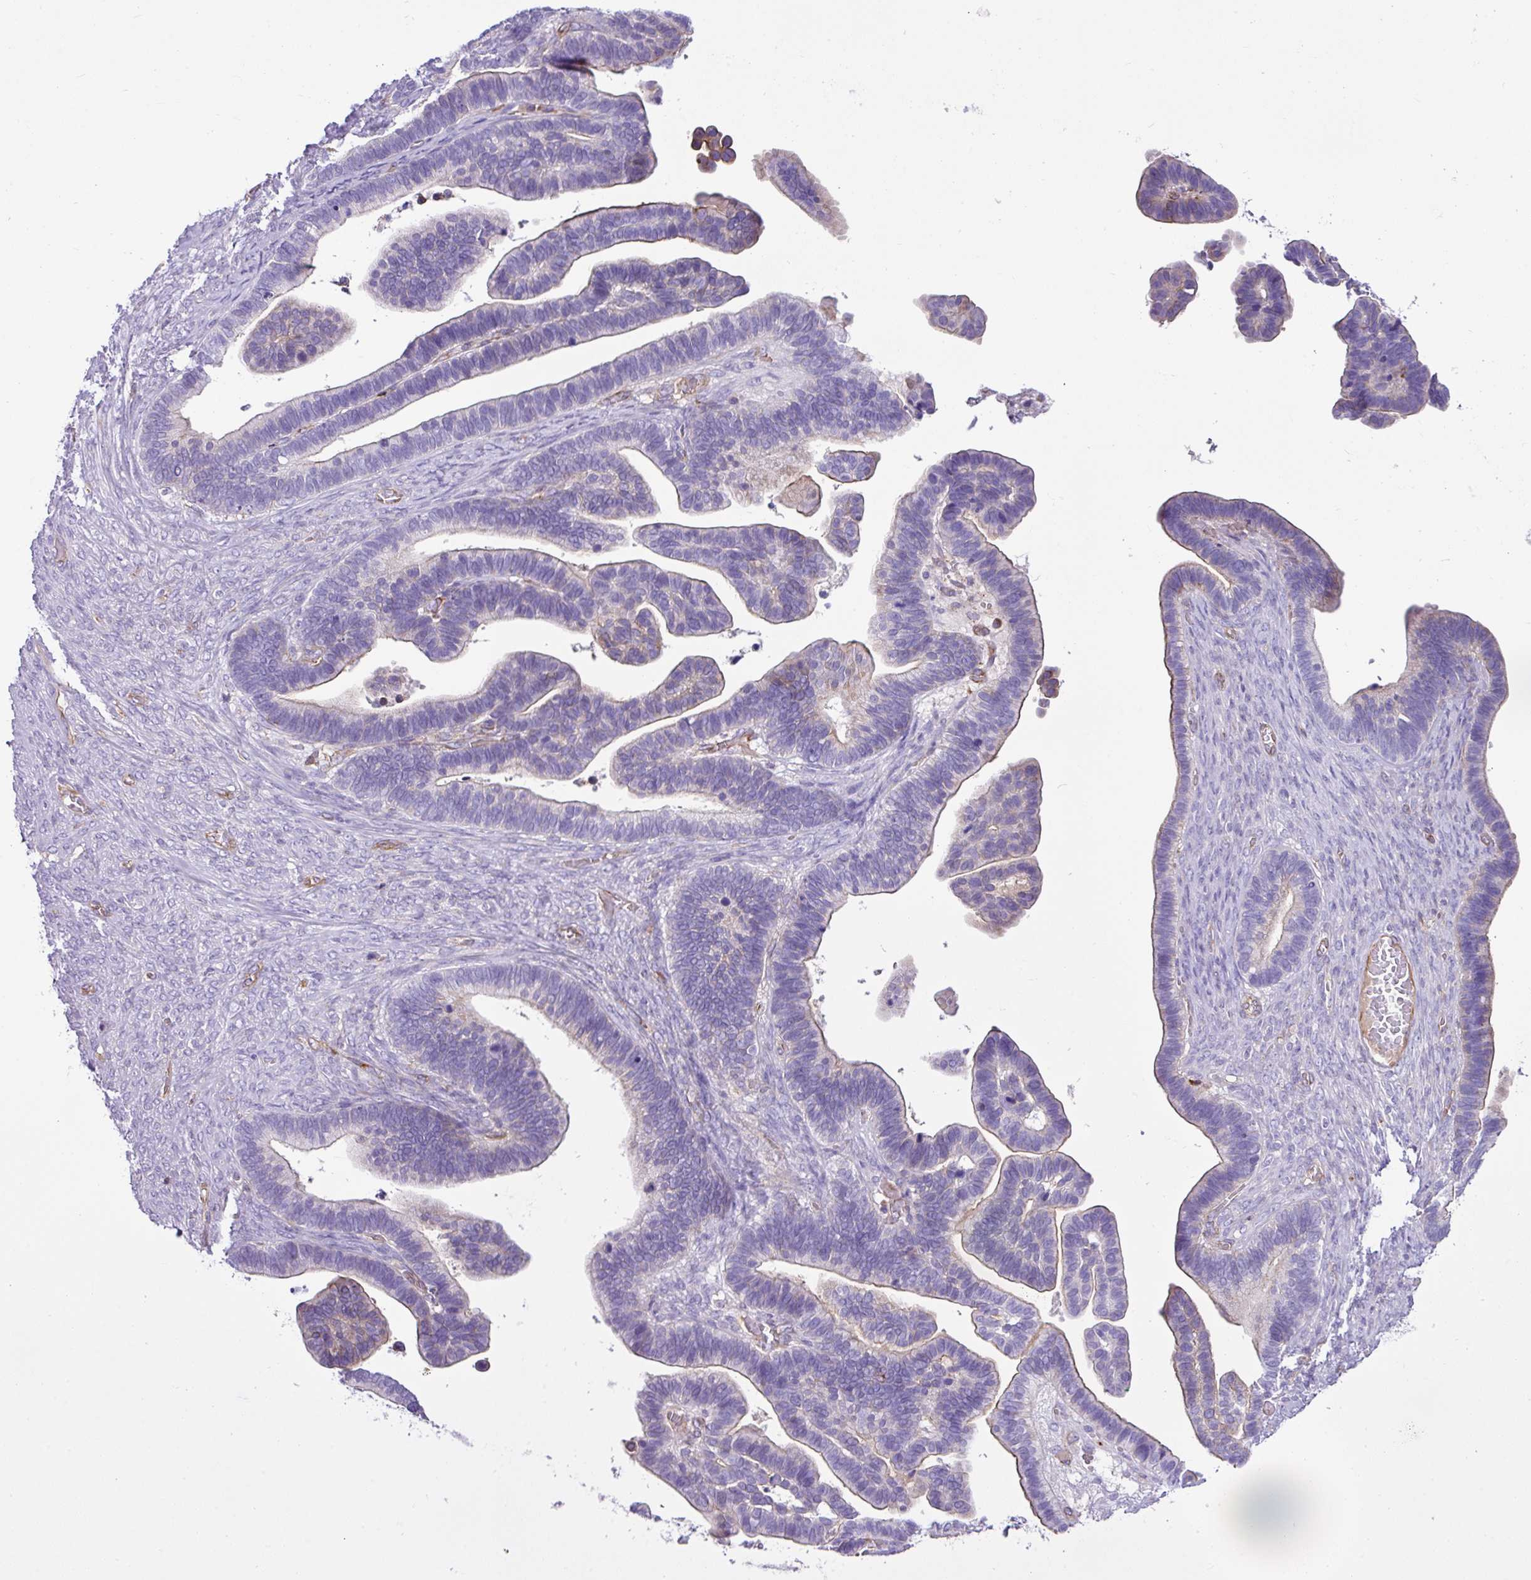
{"staining": {"intensity": "weak", "quantity": "<25%", "location": "cytoplasmic/membranous"}, "tissue": "ovarian cancer", "cell_type": "Tumor cells", "image_type": "cancer", "snomed": [{"axis": "morphology", "description": "Cystadenocarcinoma, serous, NOS"}, {"axis": "topography", "description": "Ovary"}], "caption": "High magnification brightfield microscopy of serous cystadenocarcinoma (ovarian) stained with DAB (brown) and counterstained with hematoxylin (blue): tumor cells show no significant expression.", "gene": "EME2", "patient": {"sex": "female", "age": 56}}